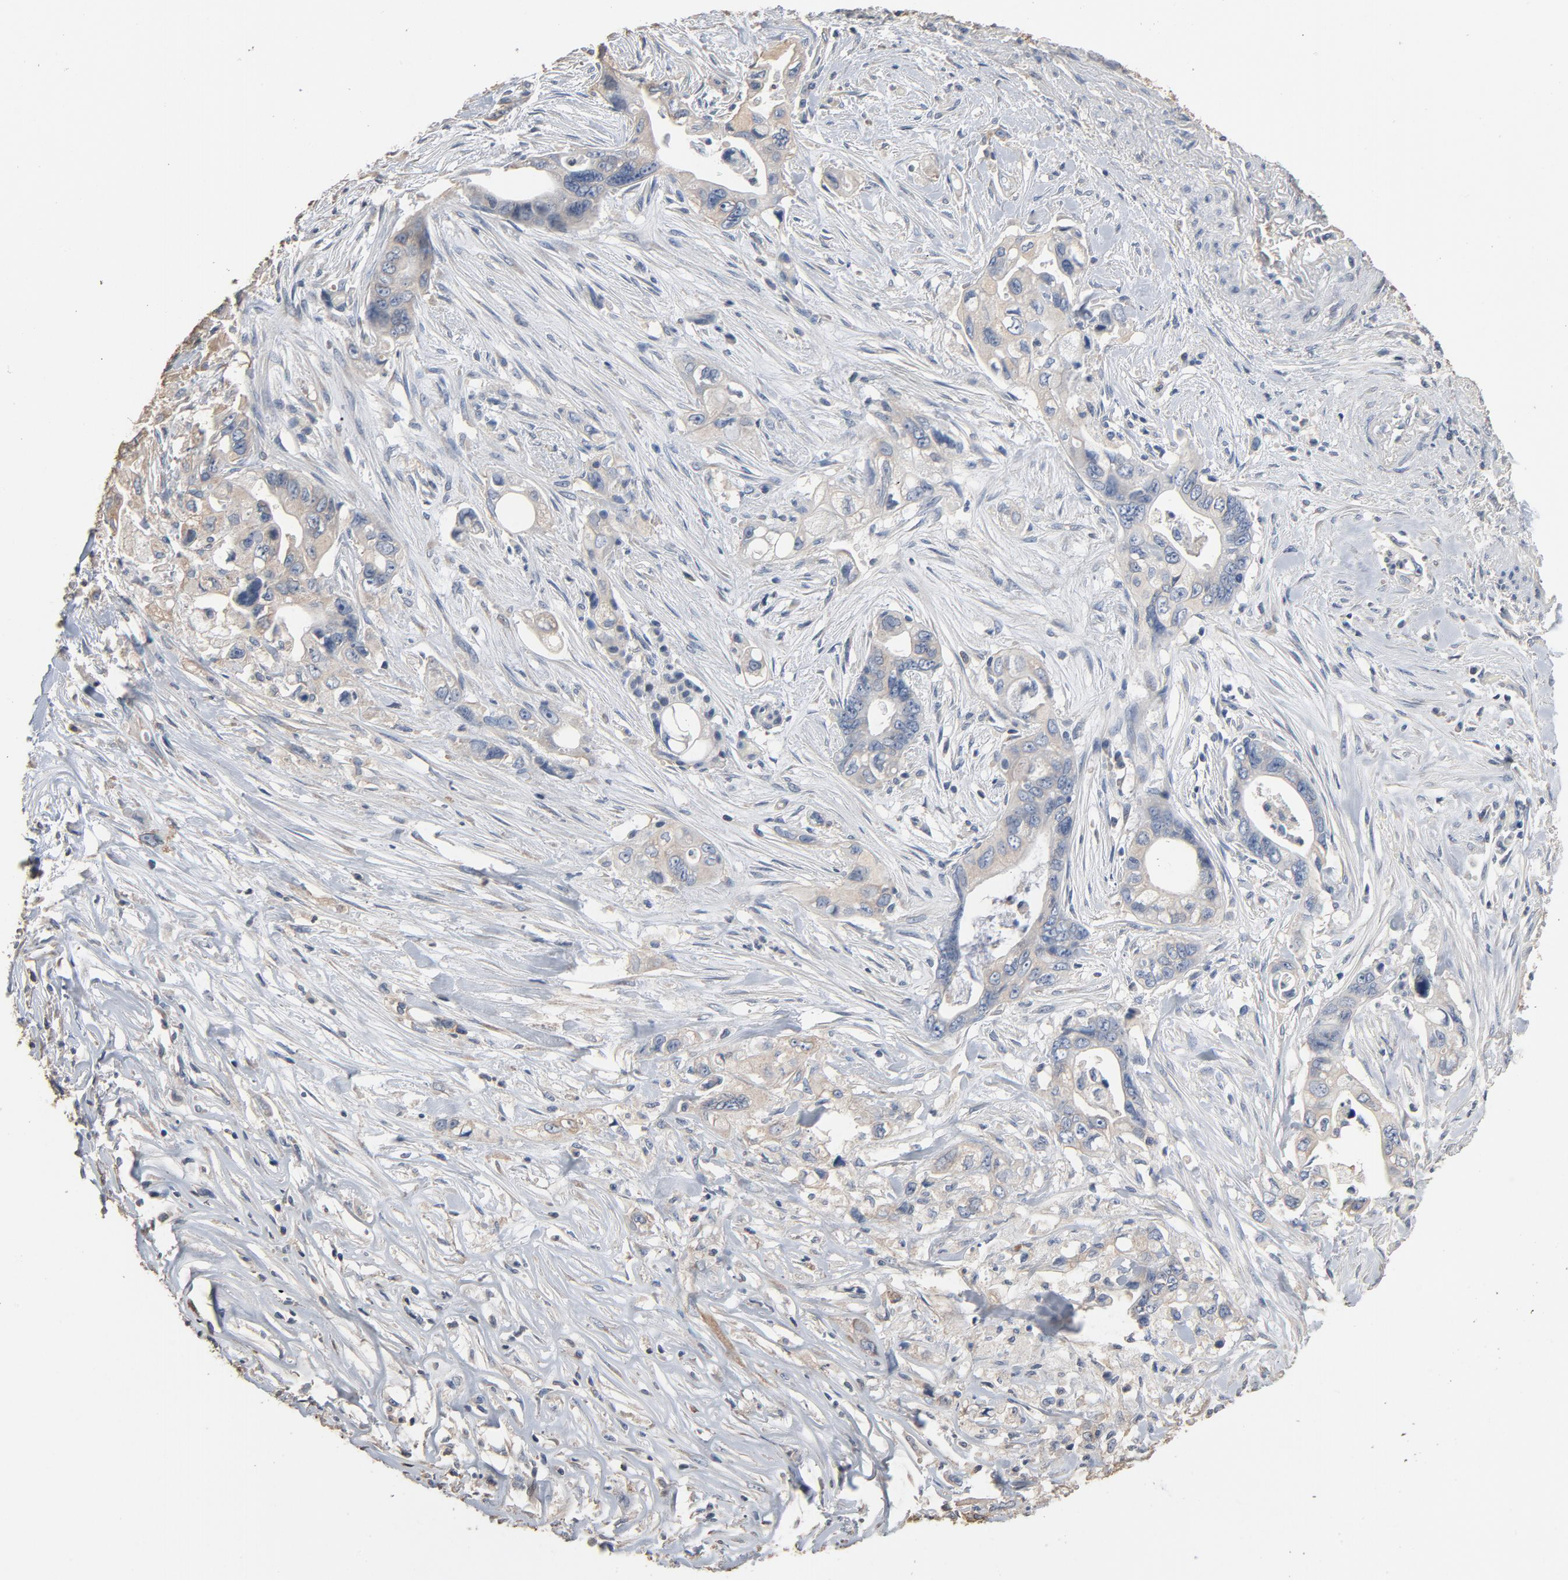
{"staining": {"intensity": "weak", "quantity": "<25%", "location": "cytoplasmic/membranous"}, "tissue": "pancreatic cancer", "cell_type": "Tumor cells", "image_type": "cancer", "snomed": [{"axis": "morphology", "description": "Normal tissue, NOS"}, {"axis": "topography", "description": "Pancreas"}], "caption": "An image of human pancreatic cancer is negative for staining in tumor cells.", "gene": "SOX6", "patient": {"sex": "male", "age": 42}}